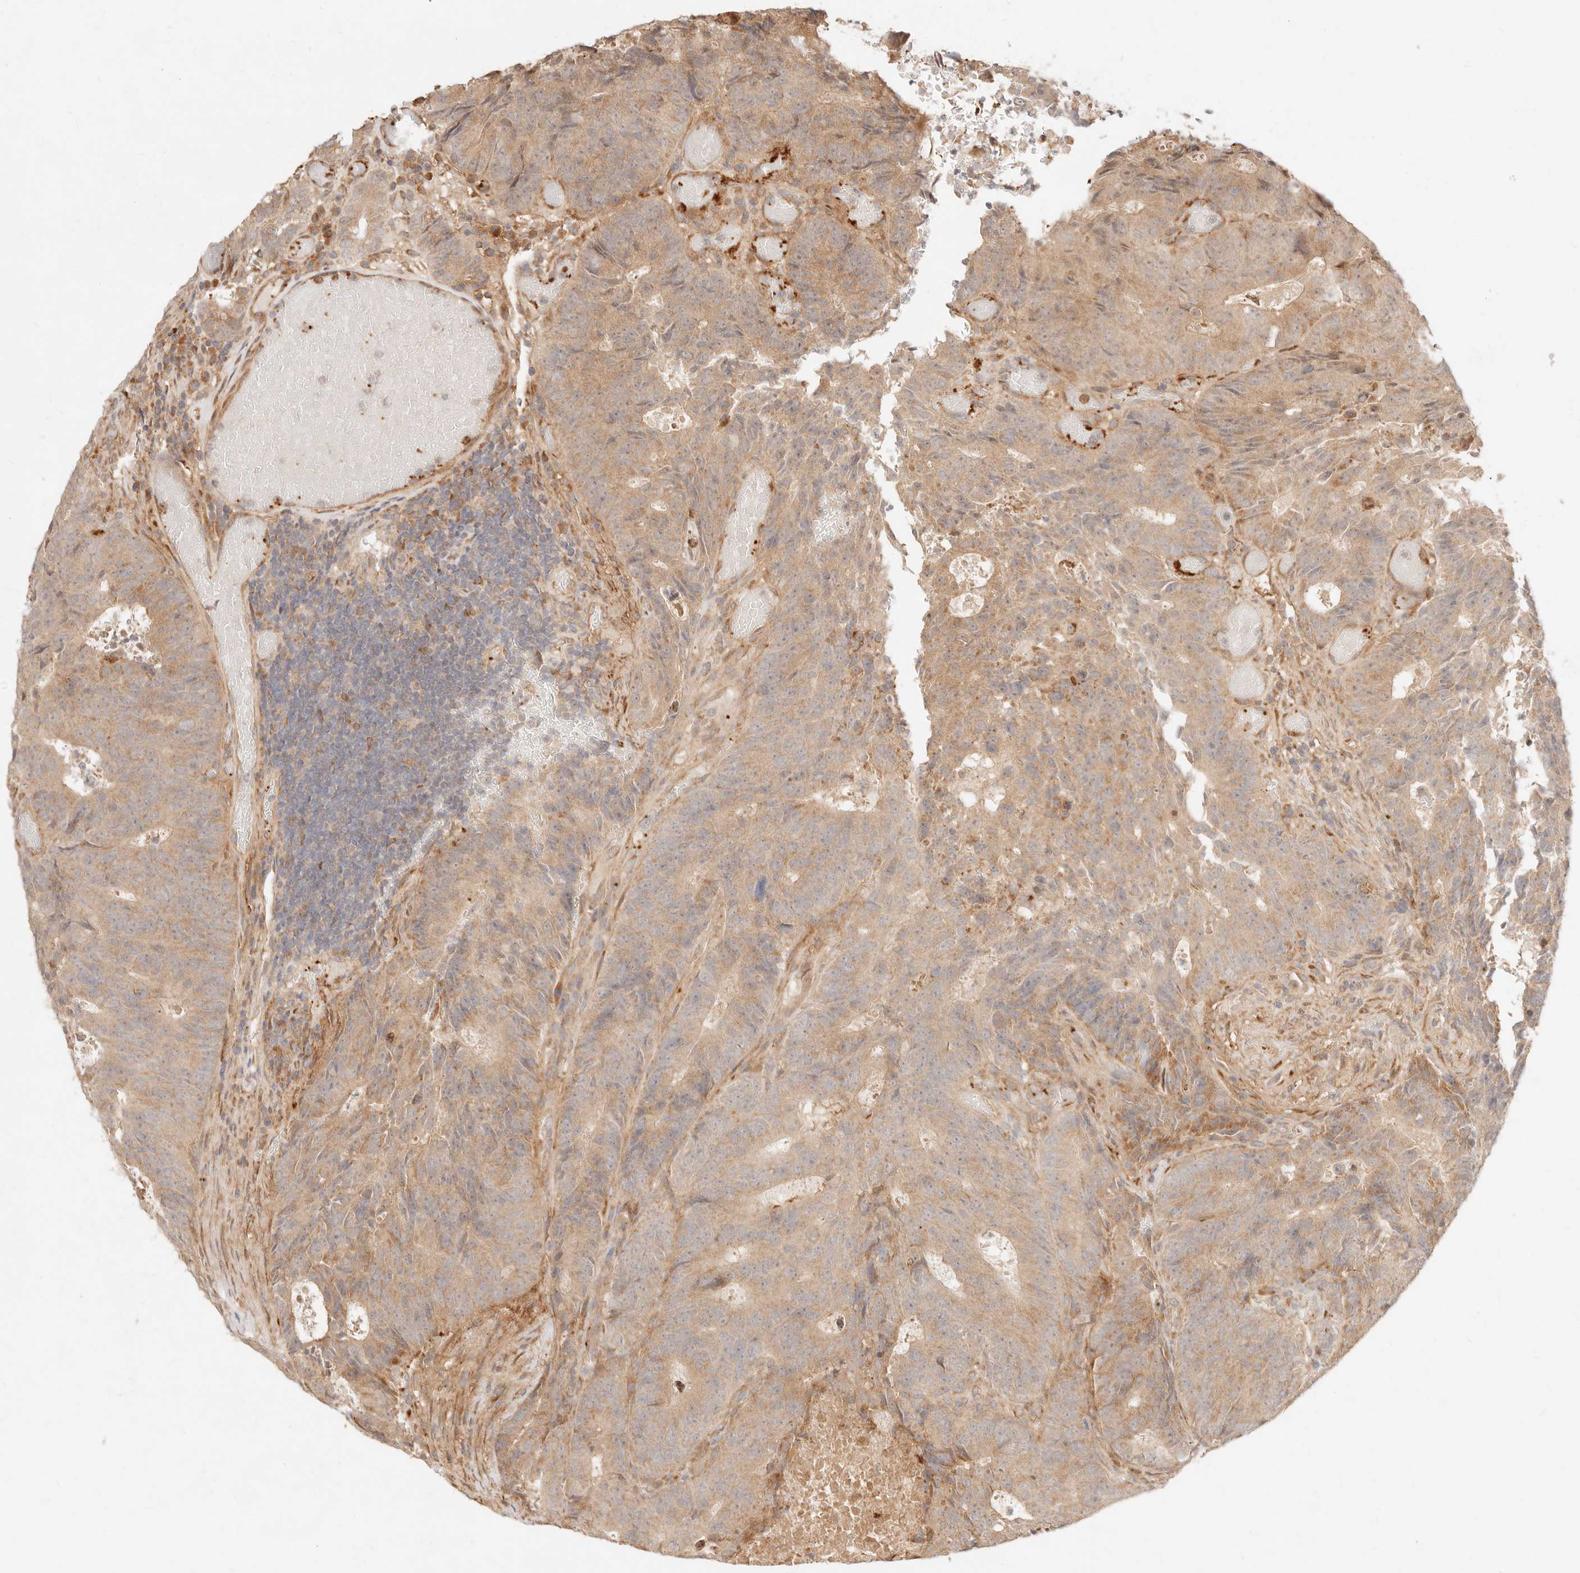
{"staining": {"intensity": "moderate", "quantity": ">75%", "location": "cytoplasmic/membranous"}, "tissue": "colorectal cancer", "cell_type": "Tumor cells", "image_type": "cancer", "snomed": [{"axis": "morphology", "description": "Adenocarcinoma, NOS"}, {"axis": "topography", "description": "Colon"}], "caption": "High-power microscopy captured an IHC histopathology image of colorectal cancer (adenocarcinoma), revealing moderate cytoplasmic/membranous staining in approximately >75% of tumor cells.", "gene": "UBXN10", "patient": {"sex": "male", "age": 87}}